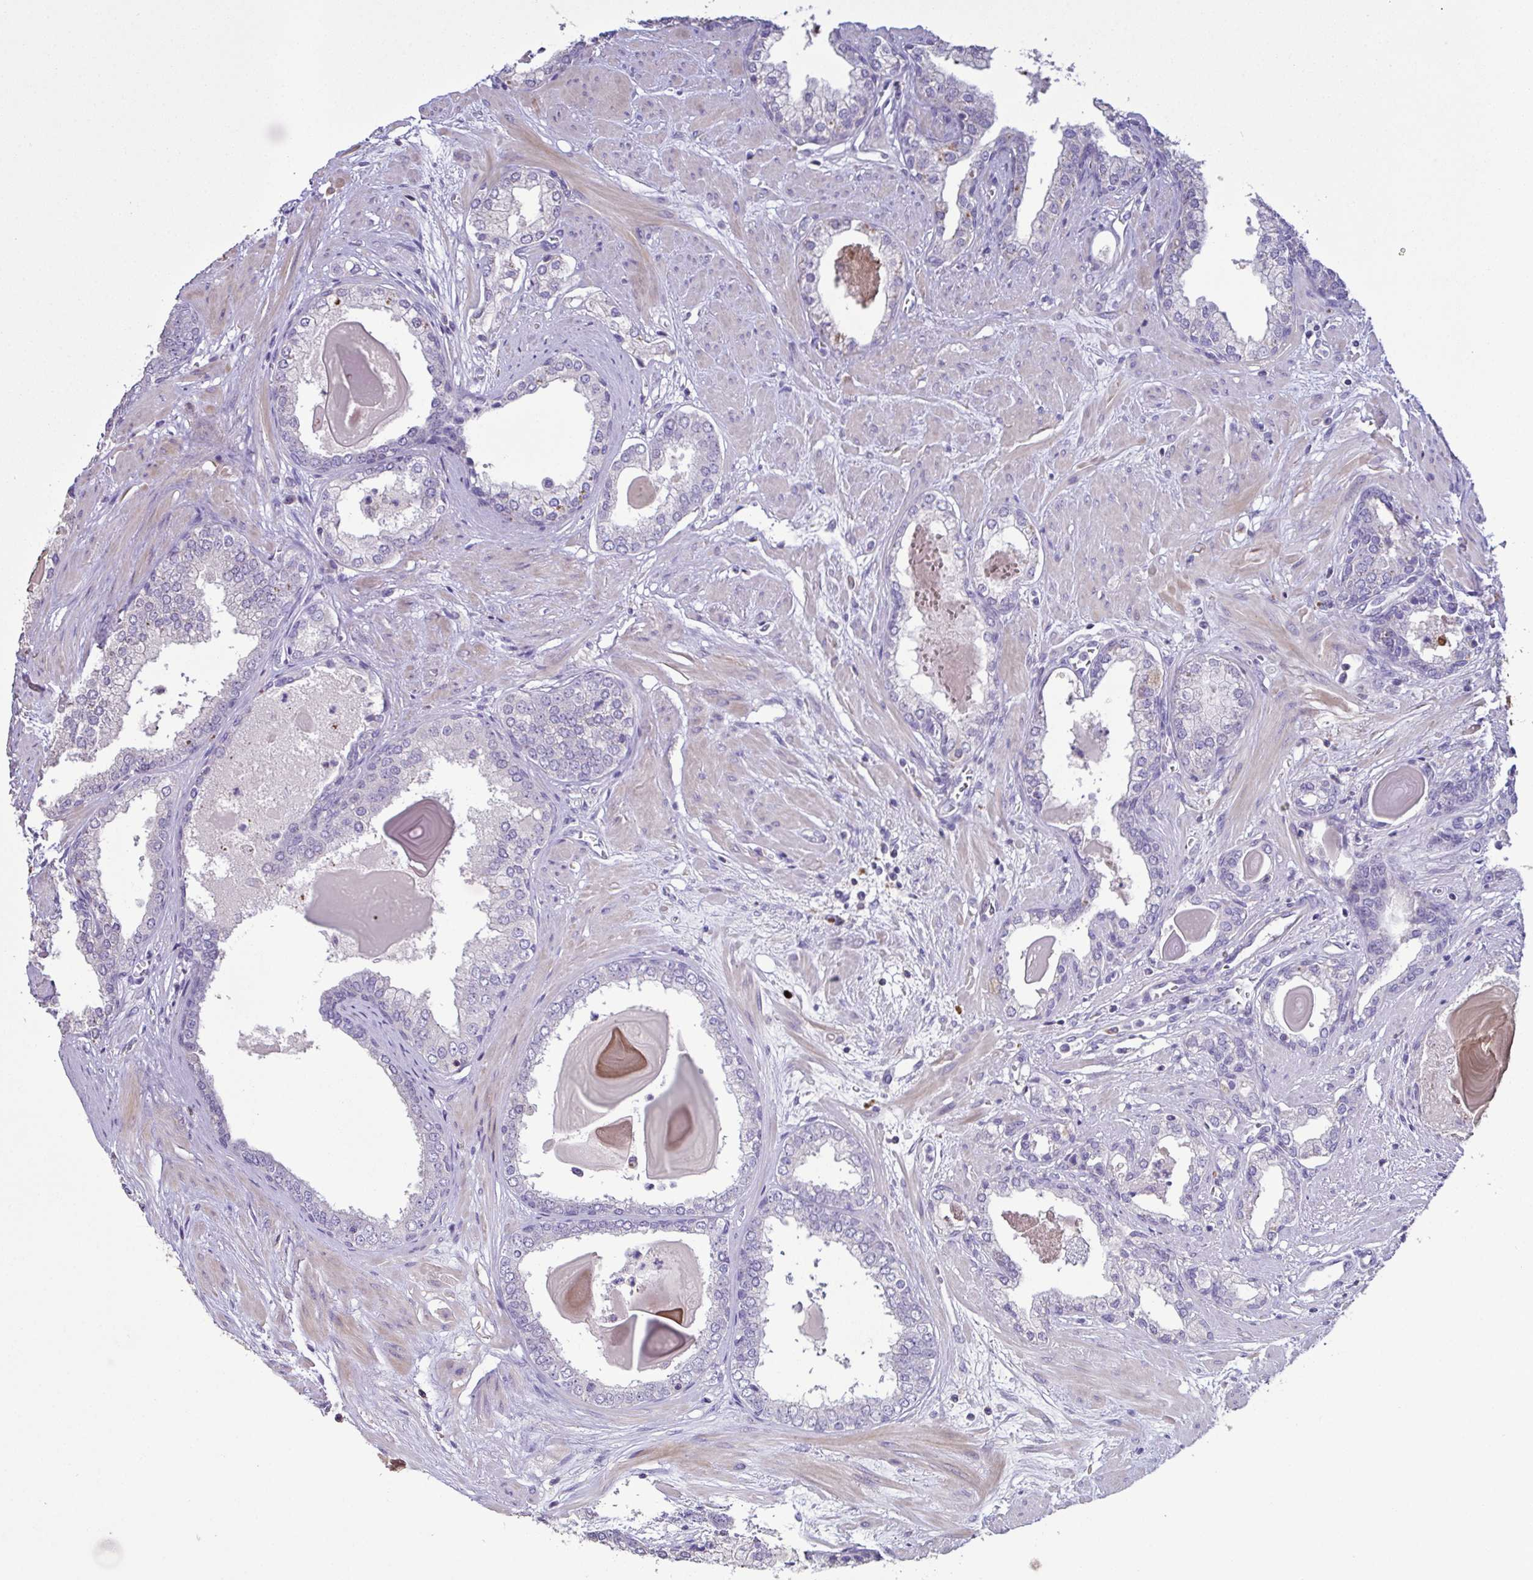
{"staining": {"intensity": "negative", "quantity": "none", "location": "none"}, "tissue": "prostate cancer", "cell_type": "Tumor cells", "image_type": "cancer", "snomed": [{"axis": "morphology", "description": "Adenocarcinoma, Low grade"}, {"axis": "topography", "description": "Prostate"}], "caption": "A high-resolution histopathology image shows immunohistochemistry (IHC) staining of prostate cancer (adenocarcinoma (low-grade)), which exhibits no significant expression in tumor cells. (DAB (3,3'-diaminobenzidine) immunohistochemistry, high magnification).", "gene": "MARCO", "patient": {"sex": "male", "age": 64}}